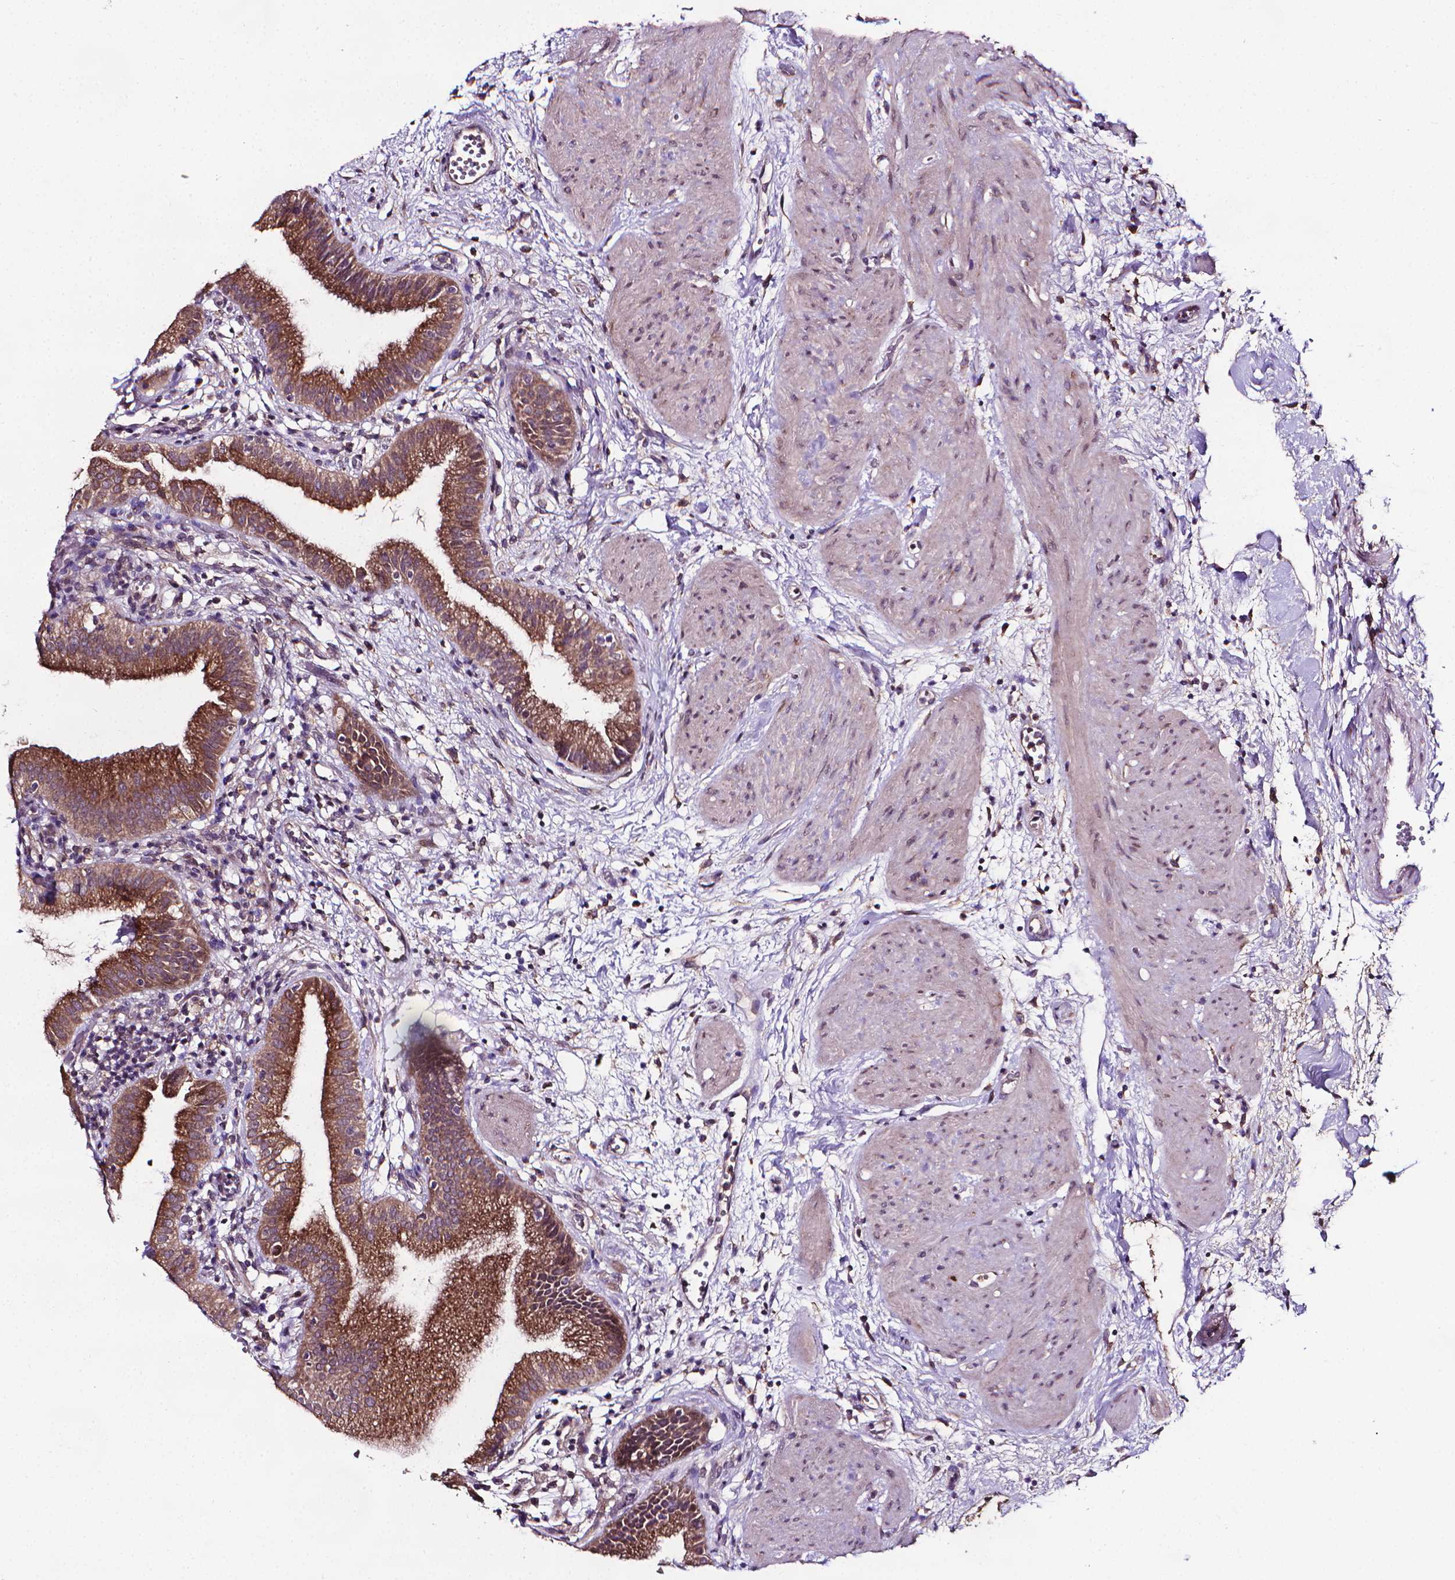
{"staining": {"intensity": "moderate", "quantity": ">75%", "location": "cytoplasmic/membranous"}, "tissue": "gallbladder", "cell_type": "Glandular cells", "image_type": "normal", "snomed": [{"axis": "morphology", "description": "Normal tissue, NOS"}, {"axis": "topography", "description": "Gallbladder"}], "caption": "Protein staining of benign gallbladder displays moderate cytoplasmic/membranous positivity in about >75% of glandular cells.", "gene": "GPR63", "patient": {"sex": "female", "age": 65}}